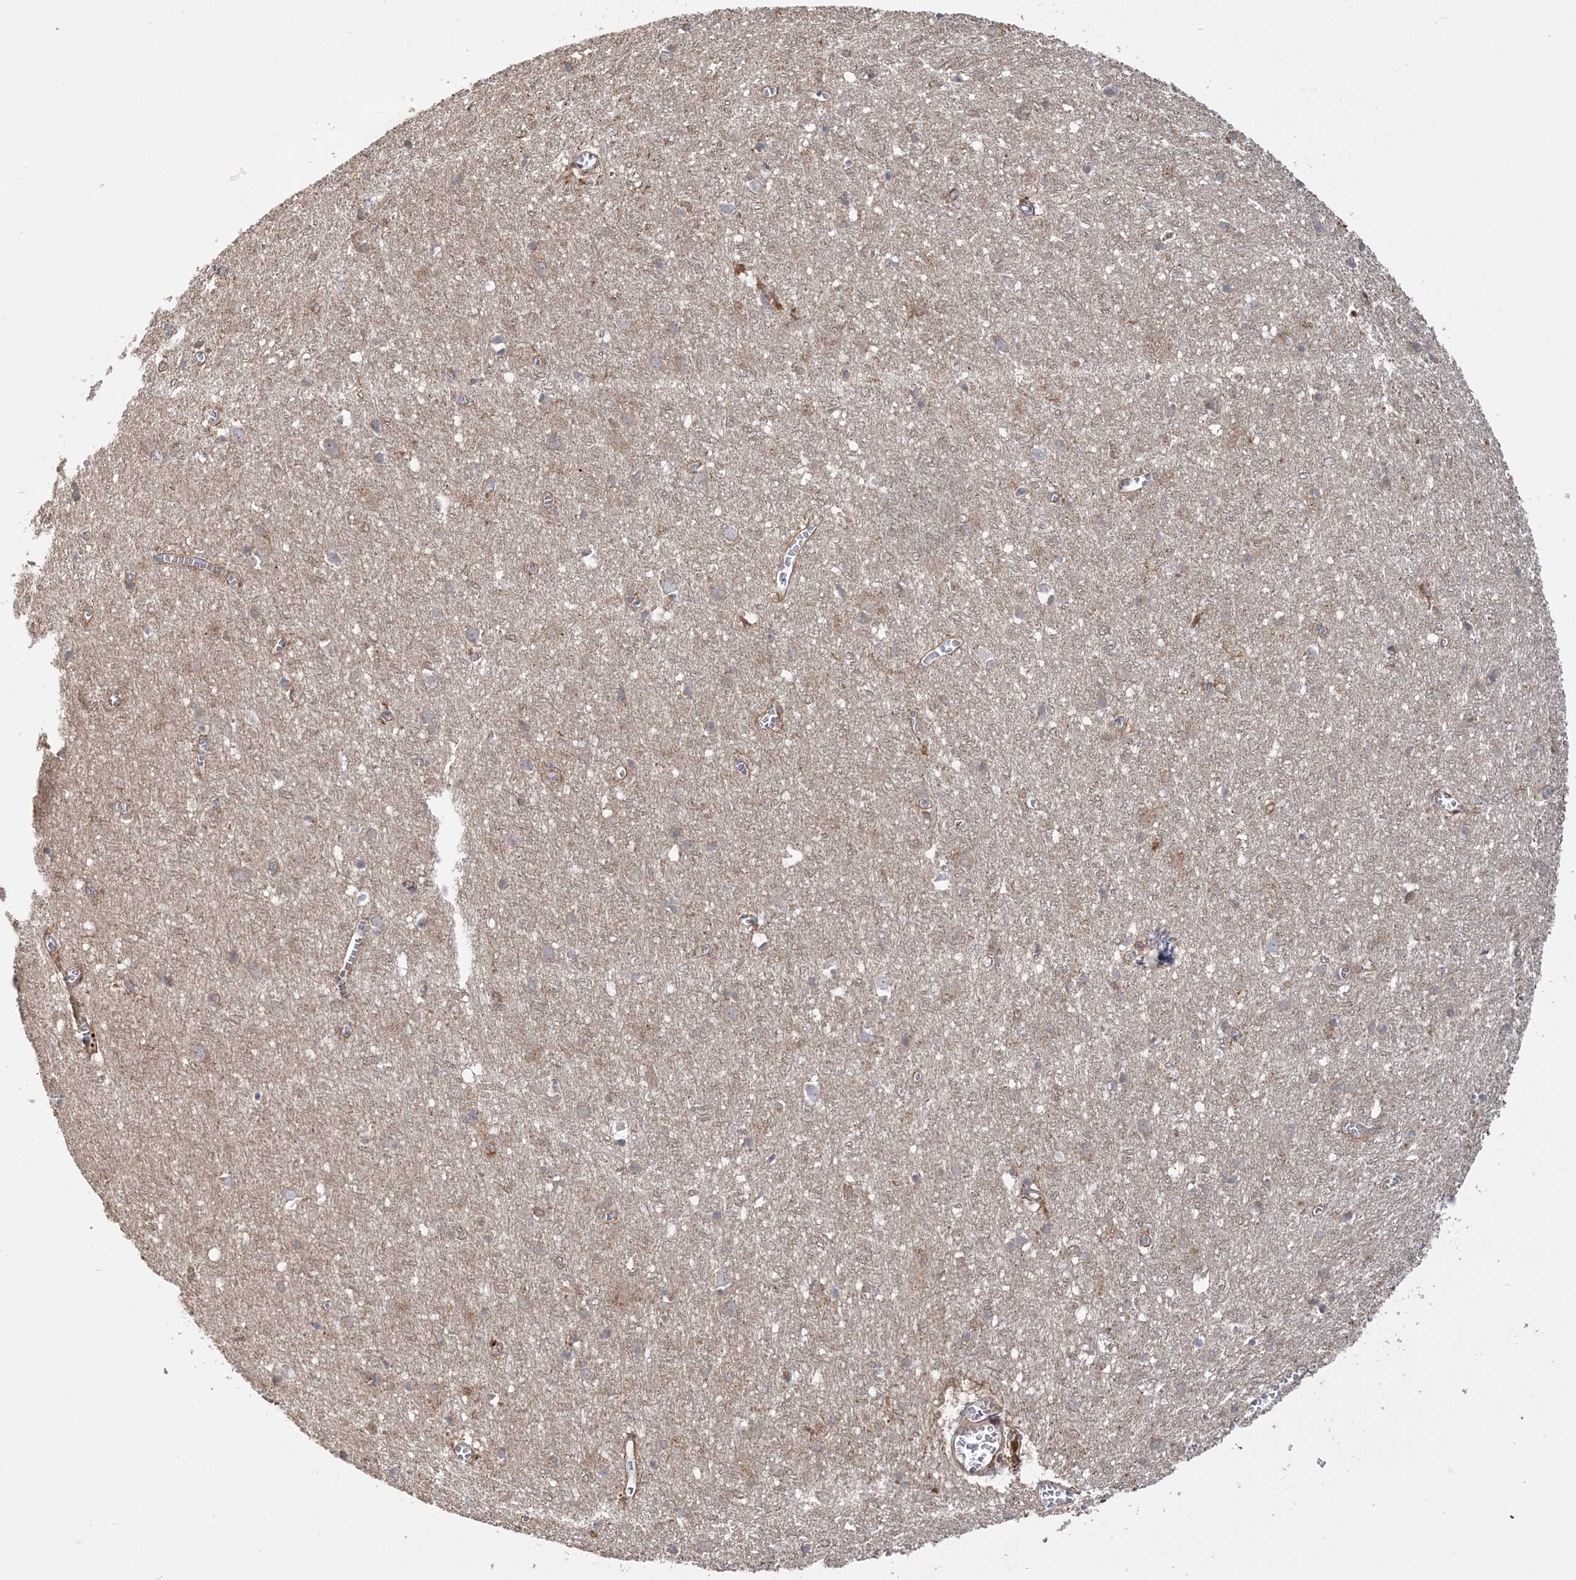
{"staining": {"intensity": "moderate", "quantity": "25%-75%", "location": "cytoplasmic/membranous"}, "tissue": "cerebral cortex", "cell_type": "Endothelial cells", "image_type": "normal", "snomed": [{"axis": "morphology", "description": "Normal tissue, NOS"}, {"axis": "topography", "description": "Cerebral cortex"}], "caption": "The image exhibits immunohistochemical staining of unremarkable cerebral cortex. There is moderate cytoplasmic/membranous expression is seen in about 25%-75% of endothelial cells. (IHC, brightfield microscopy, high magnification).", "gene": "TBC1D5", "patient": {"sex": "female", "age": 64}}